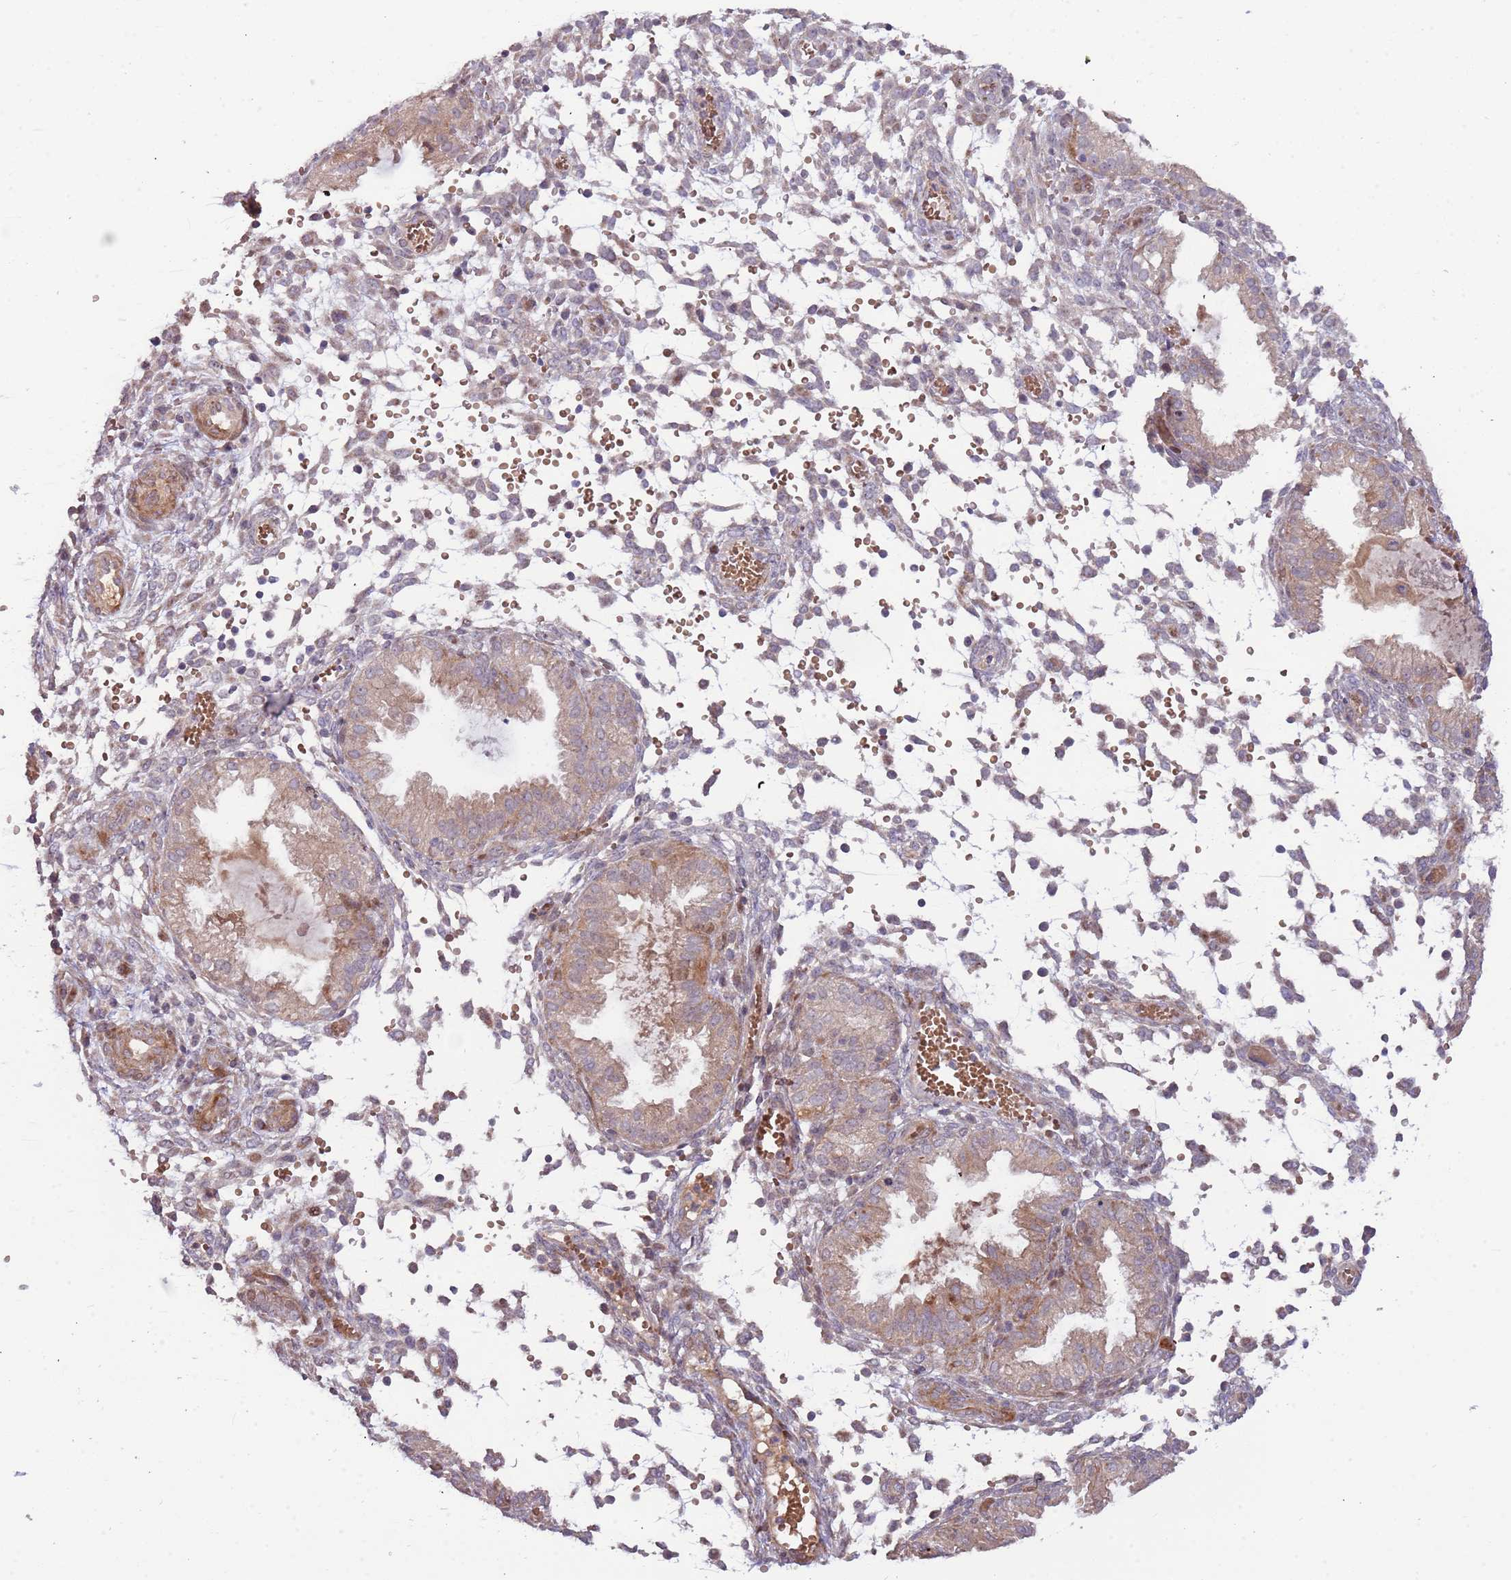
{"staining": {"intensity": "moderate", "quantity": "<25%", "location": "cytoplasmic/membranous"}, "tissue": "endometrium", "cell_type": "Cells in endometrial stroma", "image_type": "normal", "snomed": [{"axis": "morphology", "description": "Normal tissue, NOS"}, {"axis": "topography", "description": "Endometrium"}], "caption": "A micrograph of endometrium stained for a protein displays moderate cytoplasmic/membranous brown staining in cells in endometrial stroma.", "gene": "TRAPPC6B", "patient": {"sex": "female", "age": 33}}